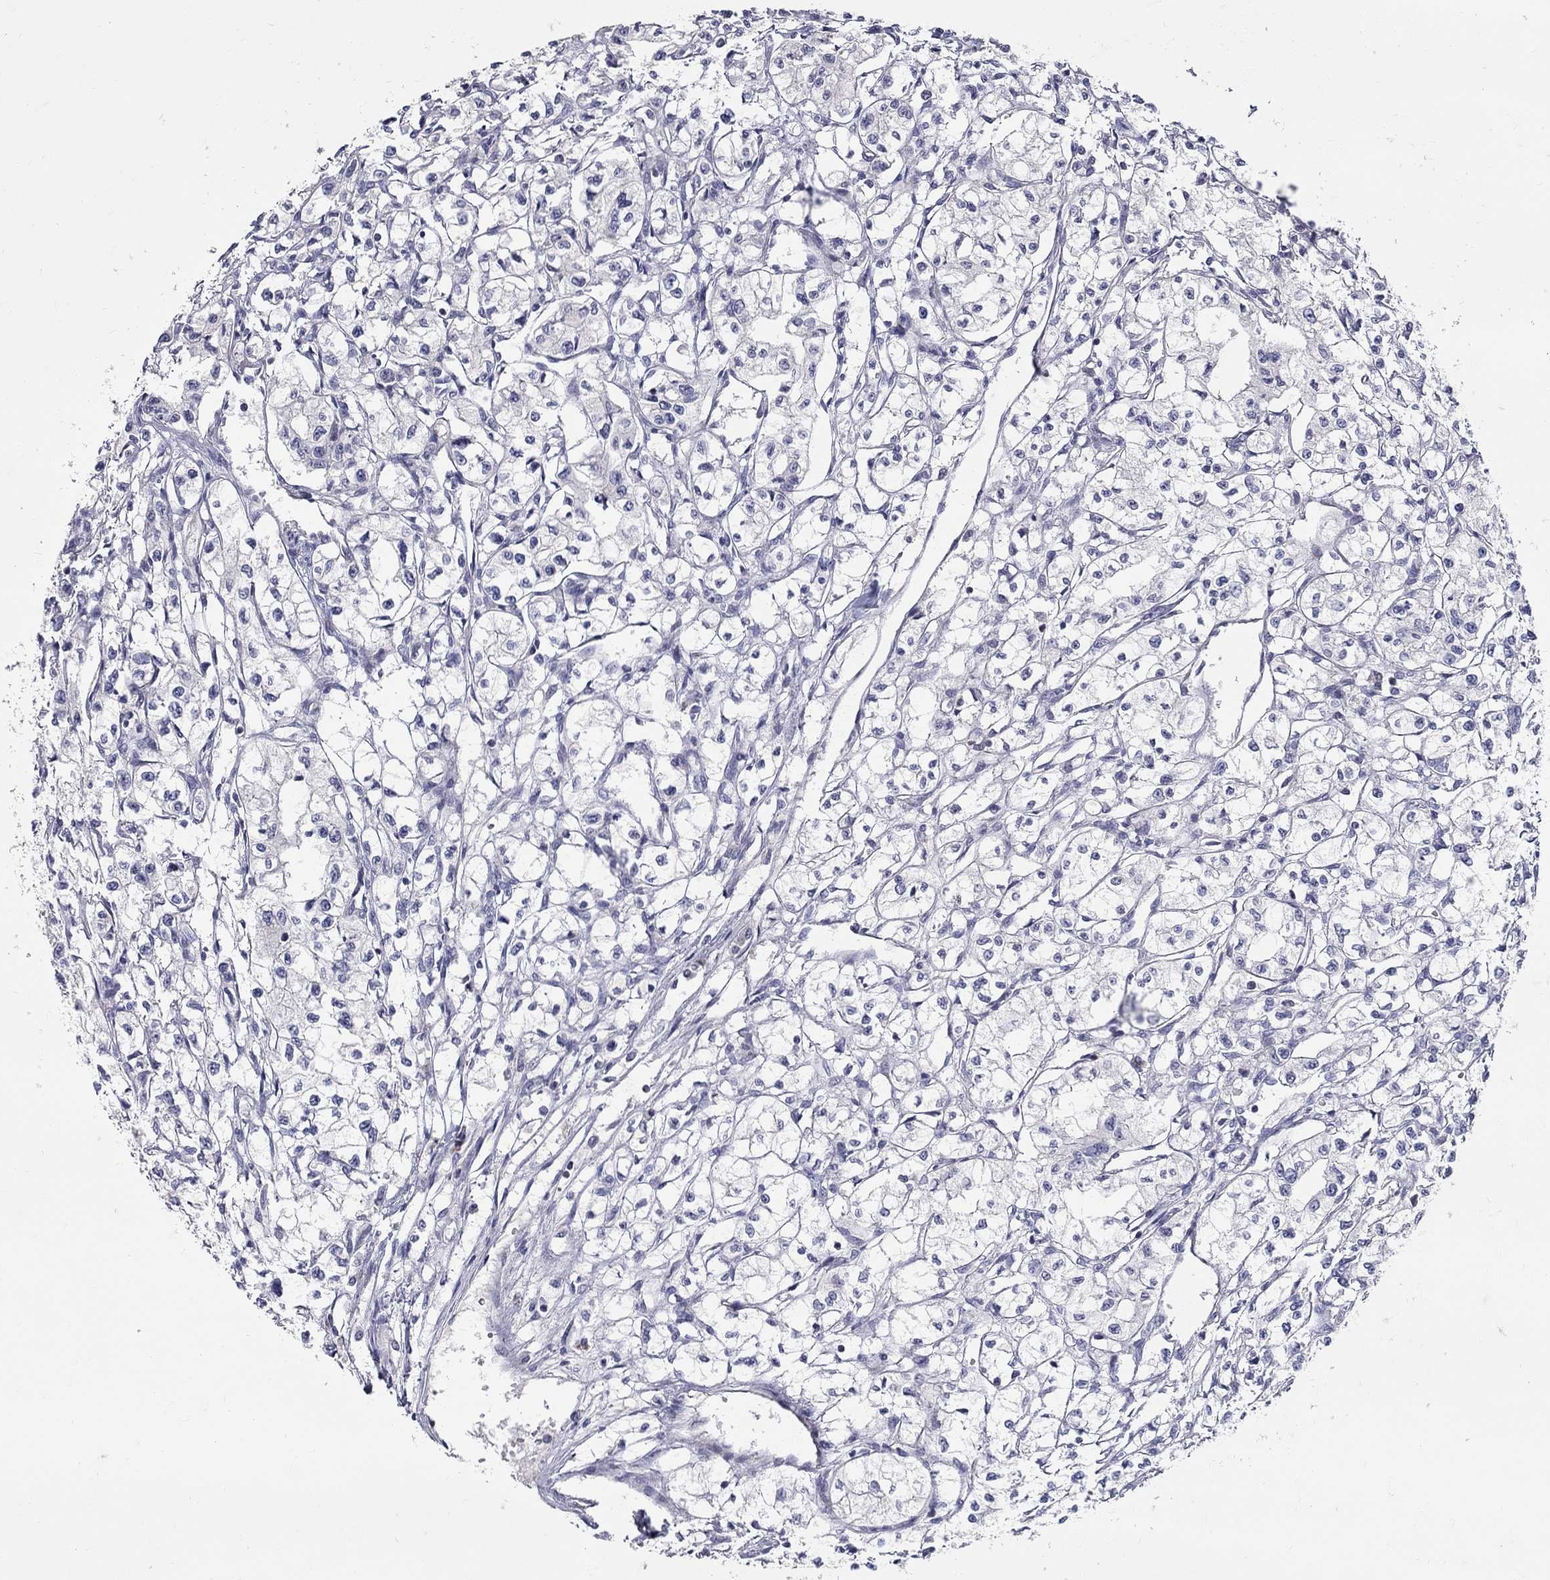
{"staining": {"intensity": "negative", "quantity": "none", "location": "none"}, "tissue": "renal cancer", "cell_type": "Tumor cells", "image_type": "cancer", "snomed": [{"axis": "morphology", "description": "Adenocarcinoma, NOS"}, {"axis": "topography", "description": "Kidney"}], "caption": "Immunohistochemistry of human renal cancer demonstrates no staining in tumor cells.", "gene": "HMX2", "patient": {"sex": "male", "age": 56}}